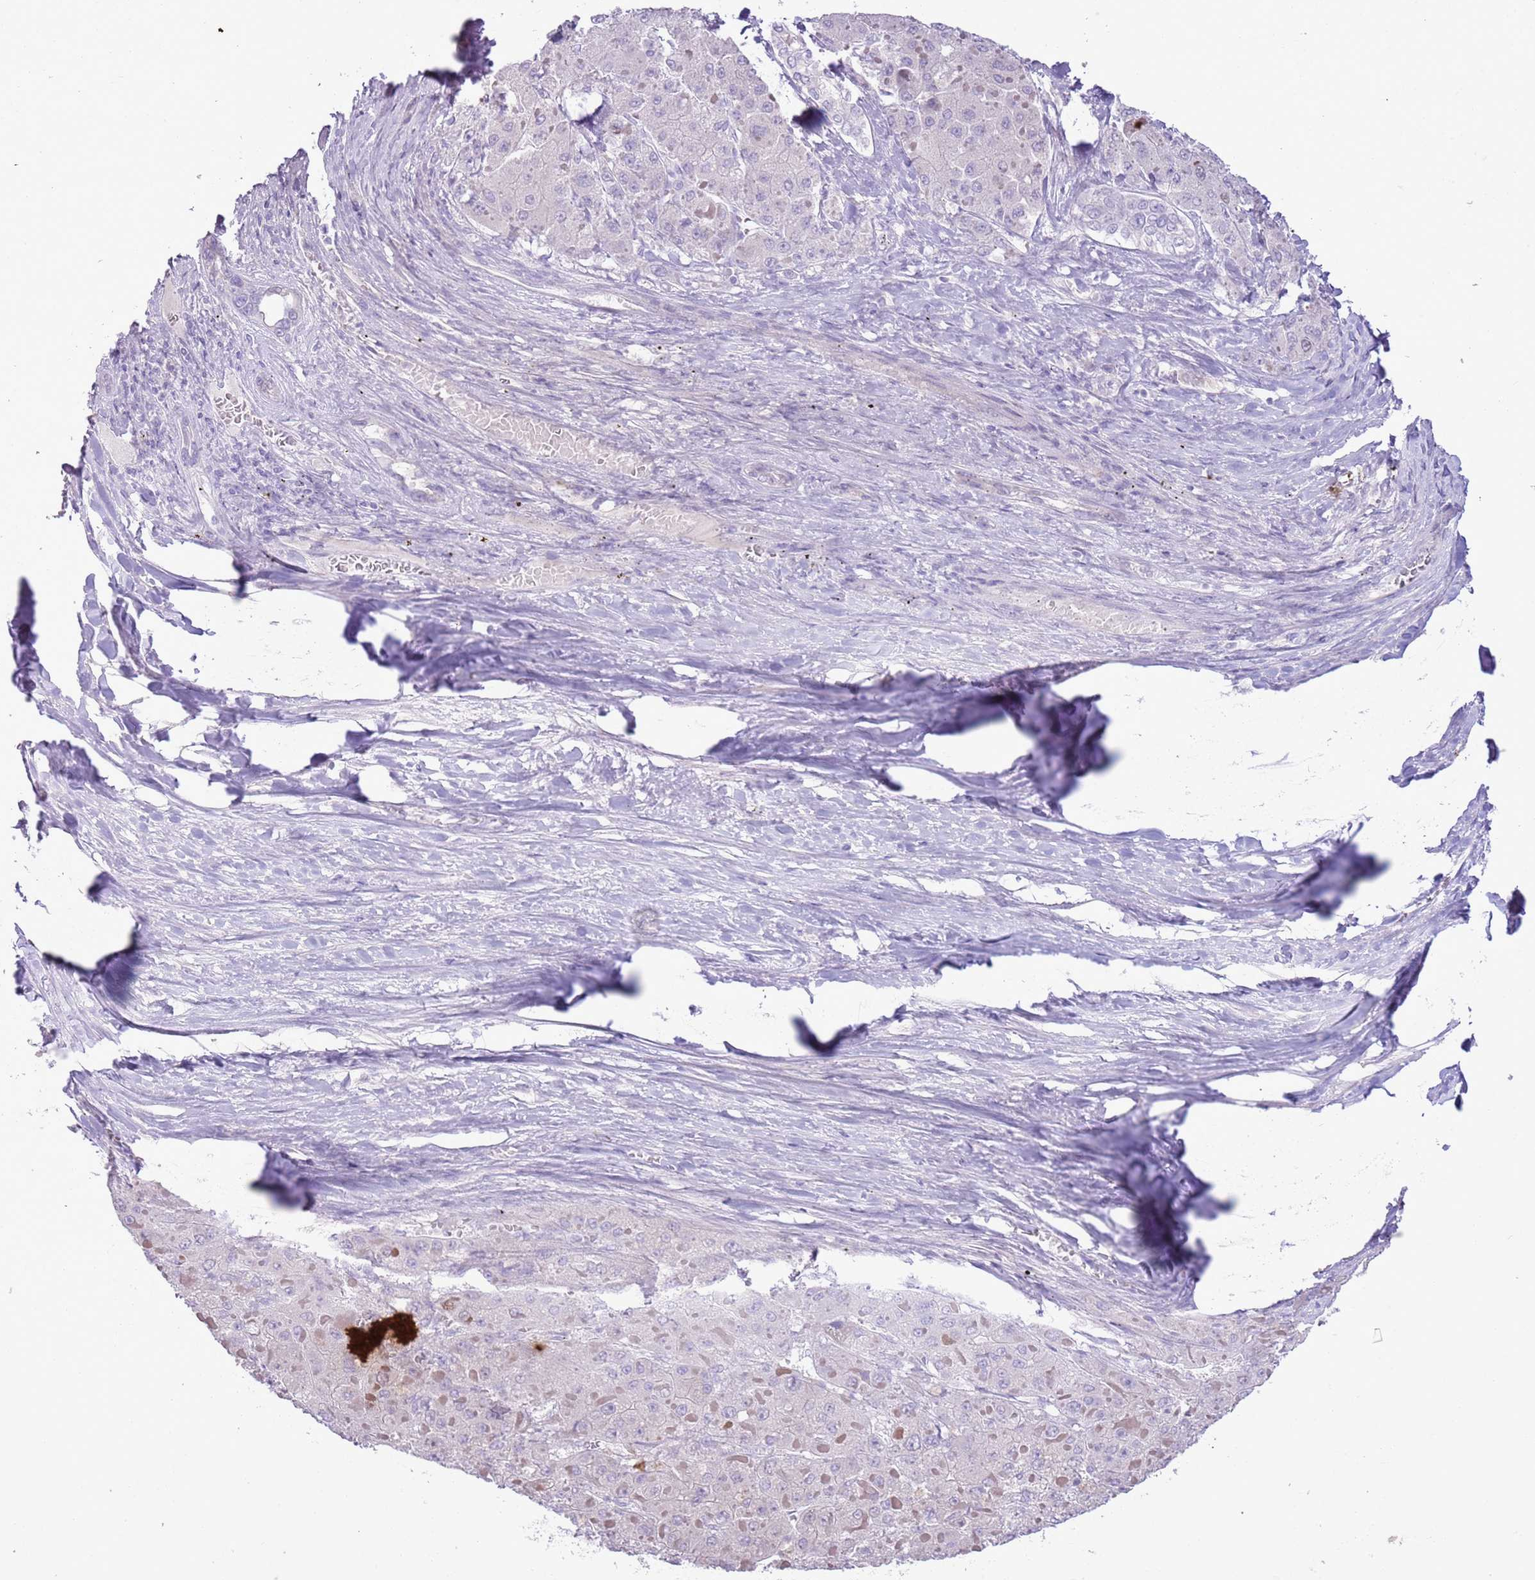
{"staining": {"intensity": "negative", "quantity": "none", "location": "none"}, "tissue": "liver cancer", "cell_type": "Tumor cells", "image_type": "cancer", "snomed": [{"axis": "morphology", "description": "Carcinoma, Hepatocellular, NOS"}, {"axis": "topography", "description": "Liver"}], "caption": "The immunohistochemistry micrograph has no significant staining in tumor cells of liver cancer (hepatocellular carcinoma) tissue.", "gene": "GMNN", "patient": {"sex": "female", "age": 73}}